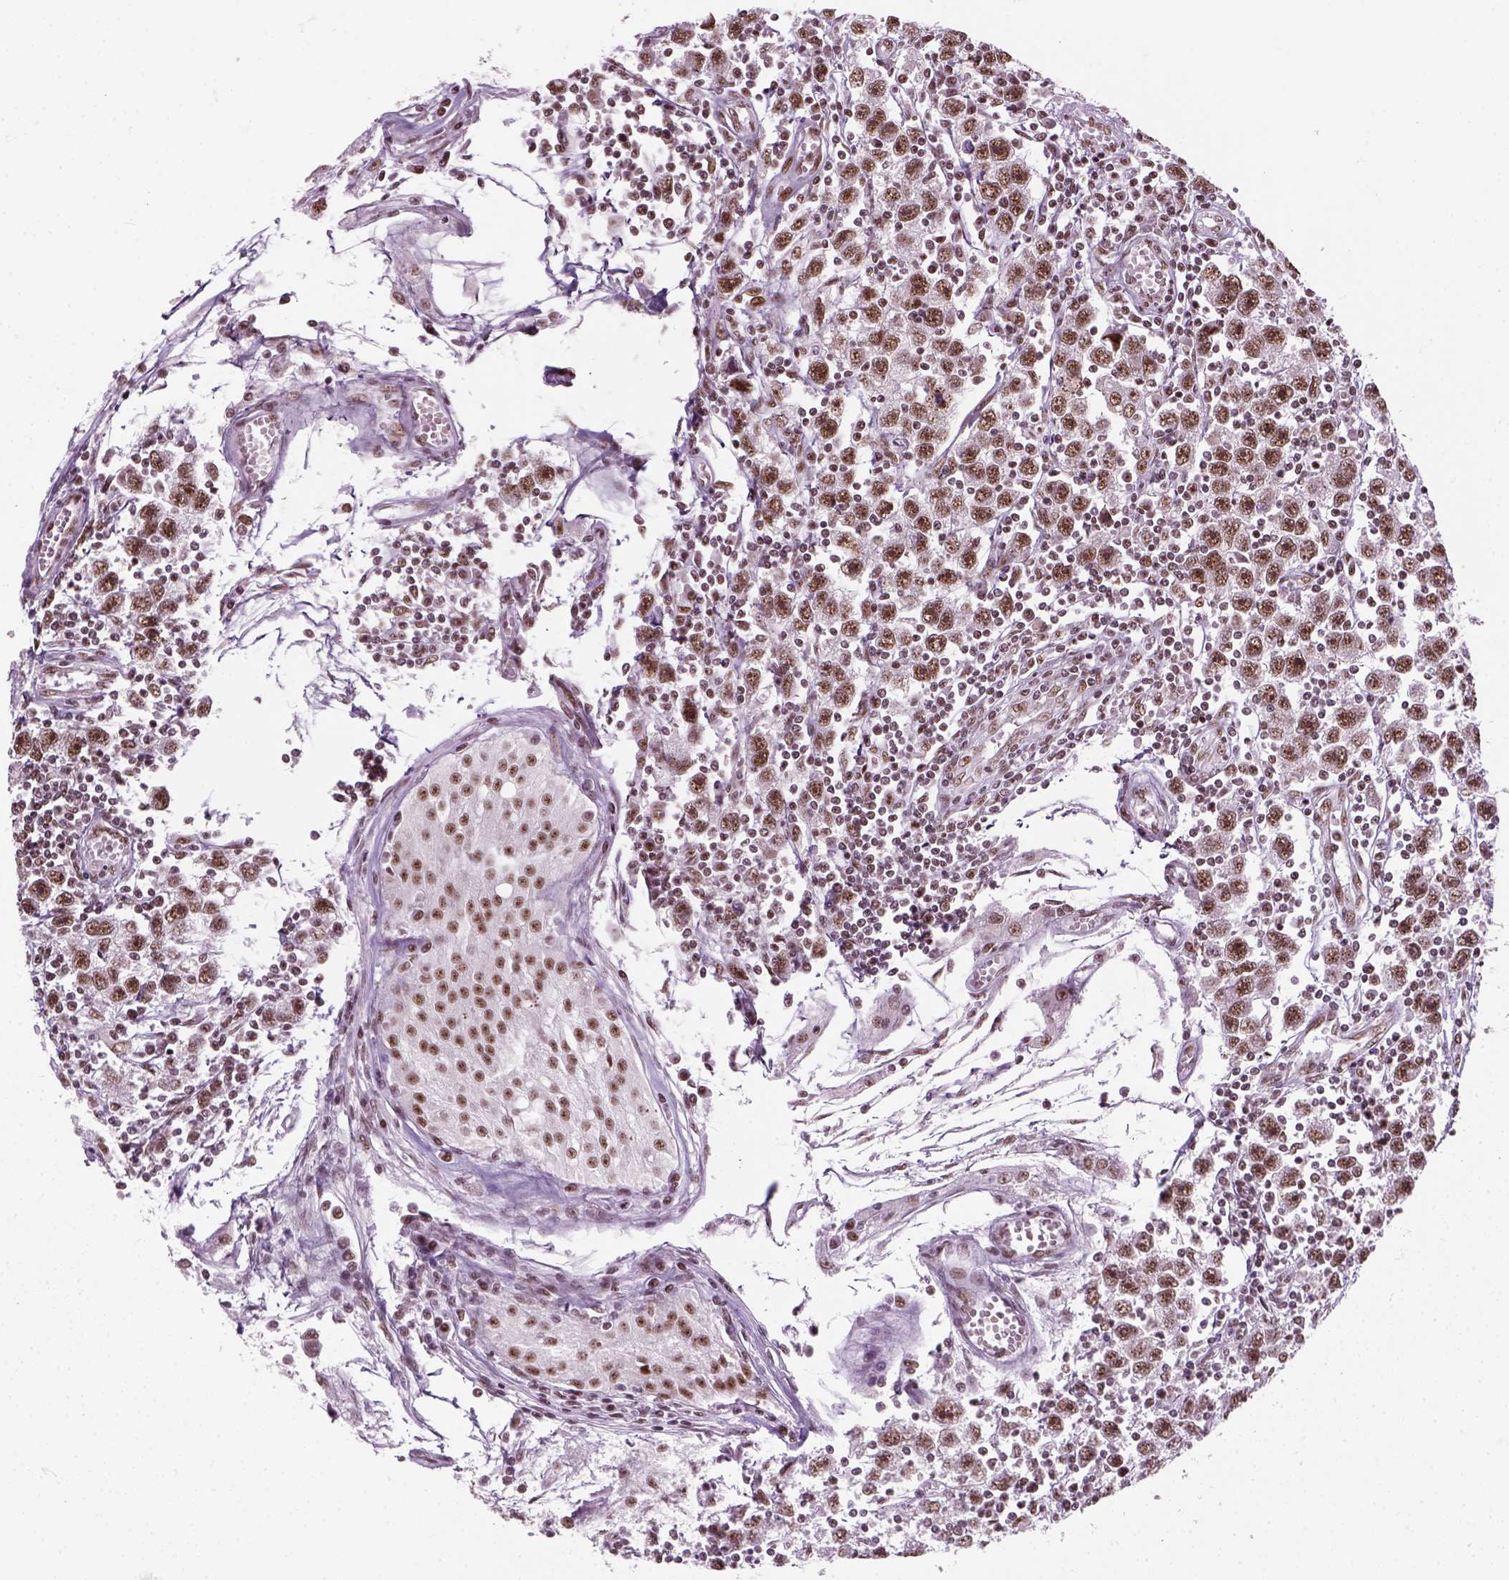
{"staining": {"intensity": "moderate", "quantity": ">75%", "location": "nuclear"}, "tissue": "testis cancer", "cell_type": "Tumor cells", "image_type": "cancer", "snomed": [{"axis": "morphology", "description": "Seminoma, NOS"}, {"axis": "topography", "description": "Testis"}], "caption": "Moderate nuclear staining for a protein is identified in approximately >75% of tumor cells of seminoma (testis) using immunohistochemistry (IHC).", "gene": "GTF2F1", "patient": {"sex": "male", "age": 30}}